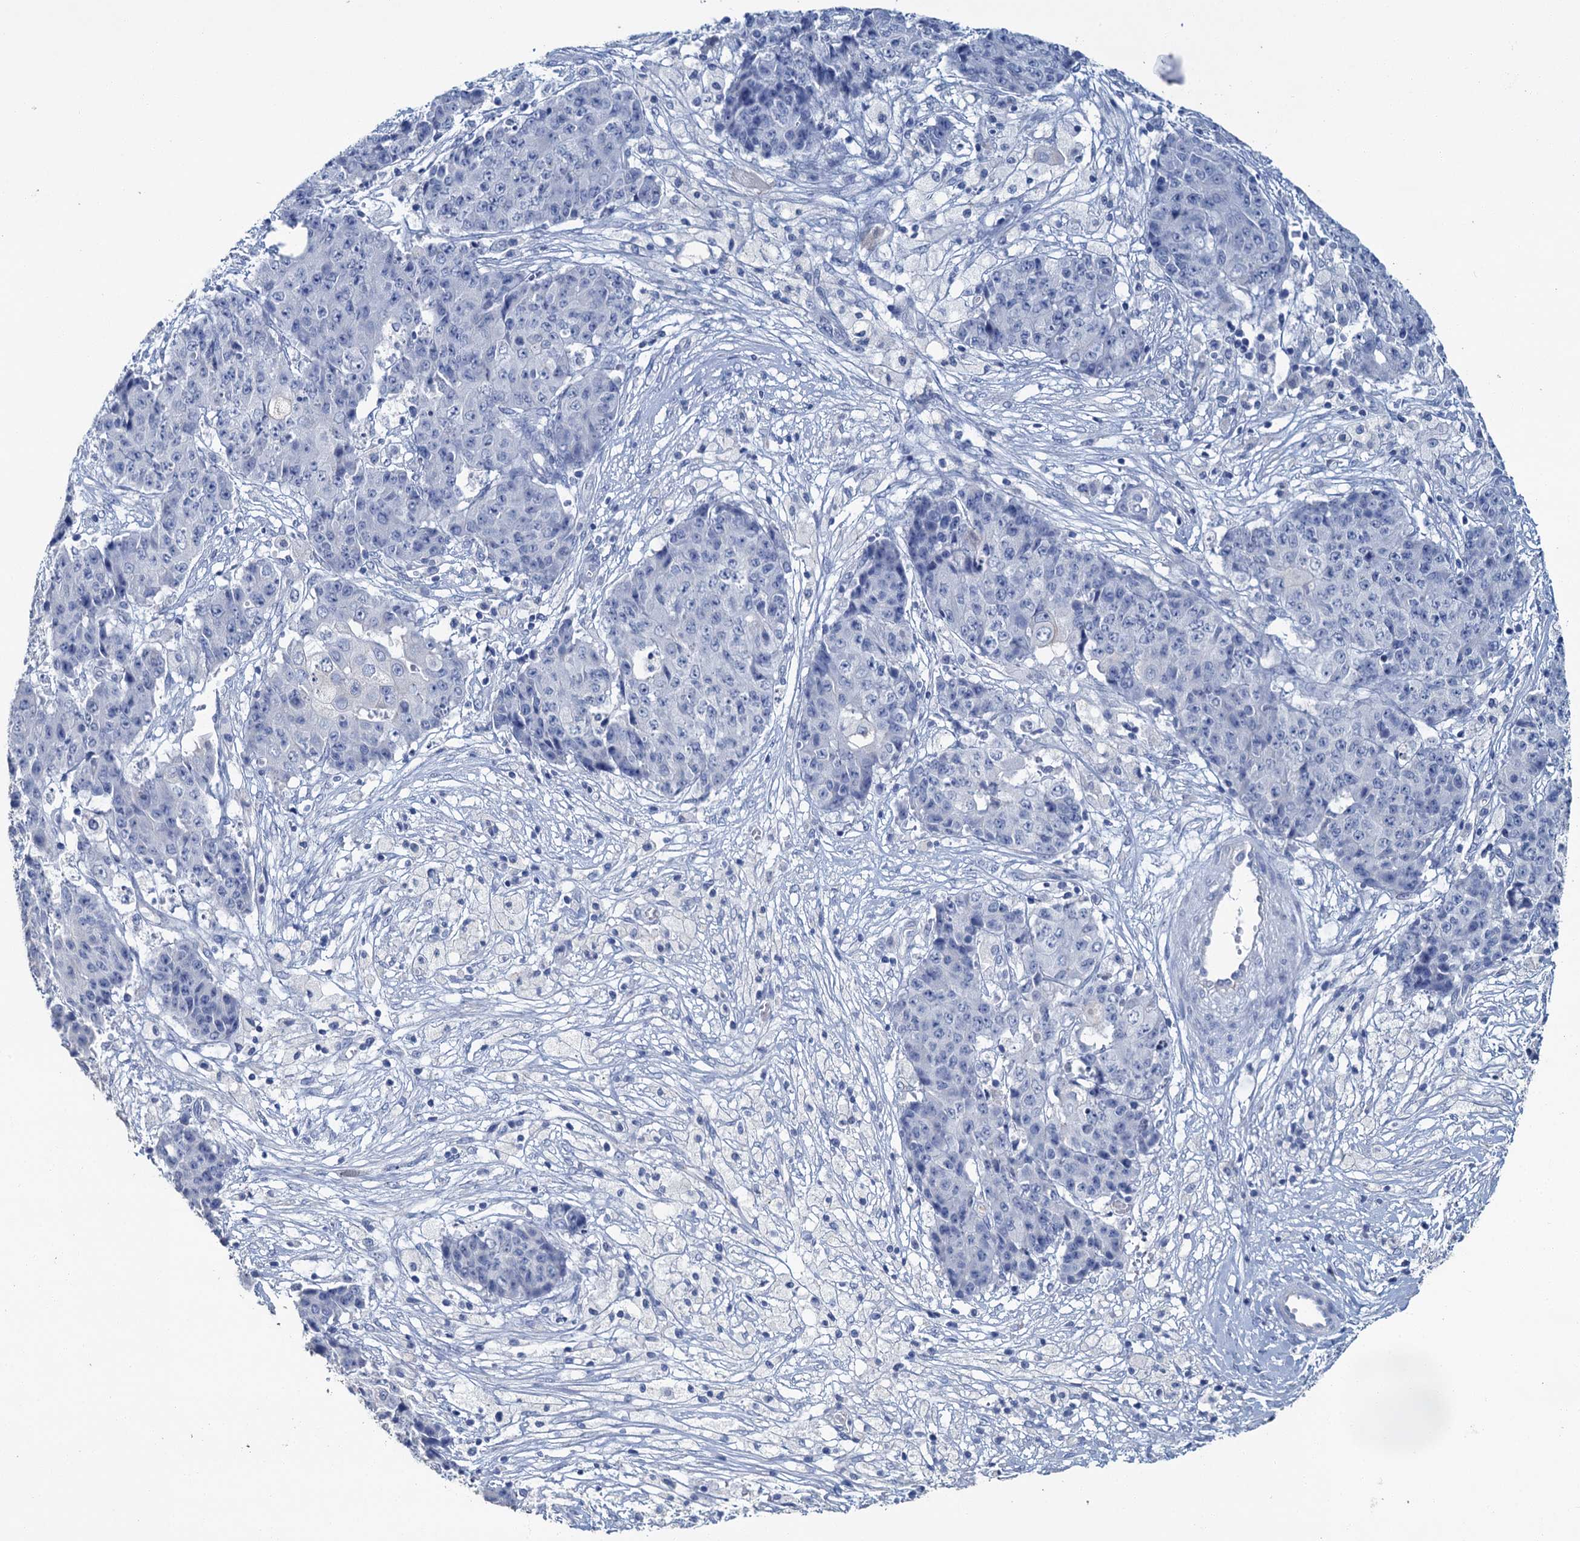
{"staining": {"intensity": "negative", "quantity": "none", "location": "none"}, "tissue": "ovarian cancer", "cell_type": "Tumor cells", "image_type": "cancer", "snomed": [{"axis": "morphology", "description": "Carcinoma, endometroid"}, {"axis": "topography", "description": "Ovary"}], "caption": "Tumor cells are negative for brown protein staining in ovarian cancer (endometroid carcinoma). (Brightfield microscopy of DAB (3,3'-diaminobenzidine) immunohistochemistry at high magnification).", "gene": "SNCB", "patient": {"sex": "female", "age": 42}}